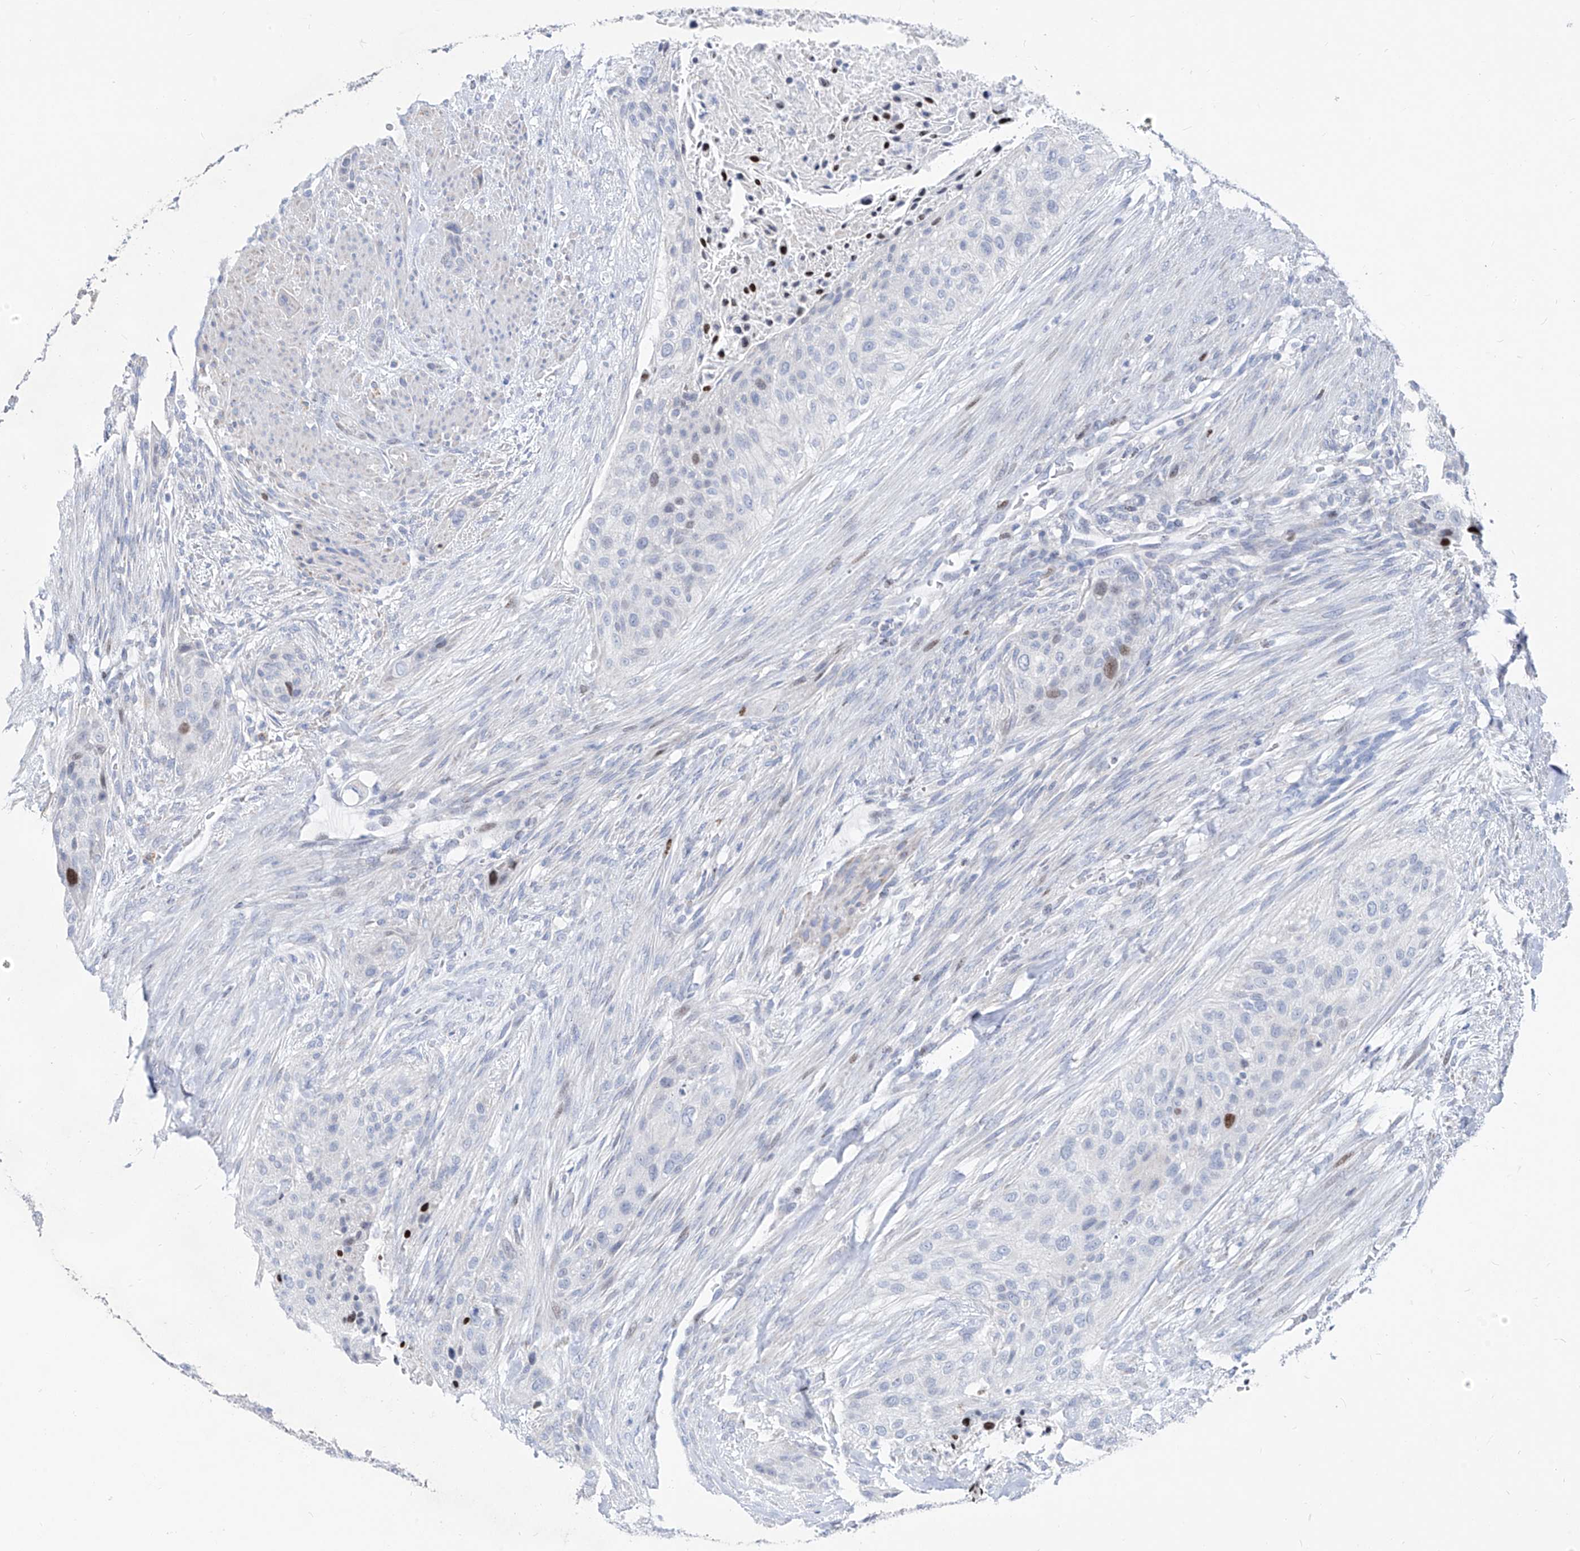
{"staining": {"intensity": "moderate", "quantity": "<25%", "location": "nuclear"}, "tissue": "urothelial cancer", "cell_type": "Tumor cells", "image_type": "cancer", "snomed": [{"axis": "morphology", "description": "Urothelial carcinoma, High grade"}, {"axis": "topography", "description": "Urinary bladder"}], "caption": "There is low levels of moderate nuclear positivity in tumor cells of urothelial carcinoma (high-grade), as demonstrated by immunohistochemical staining (brown color).", "gene": "FRS3", "patient": {"sex": "male", "age": 35}}